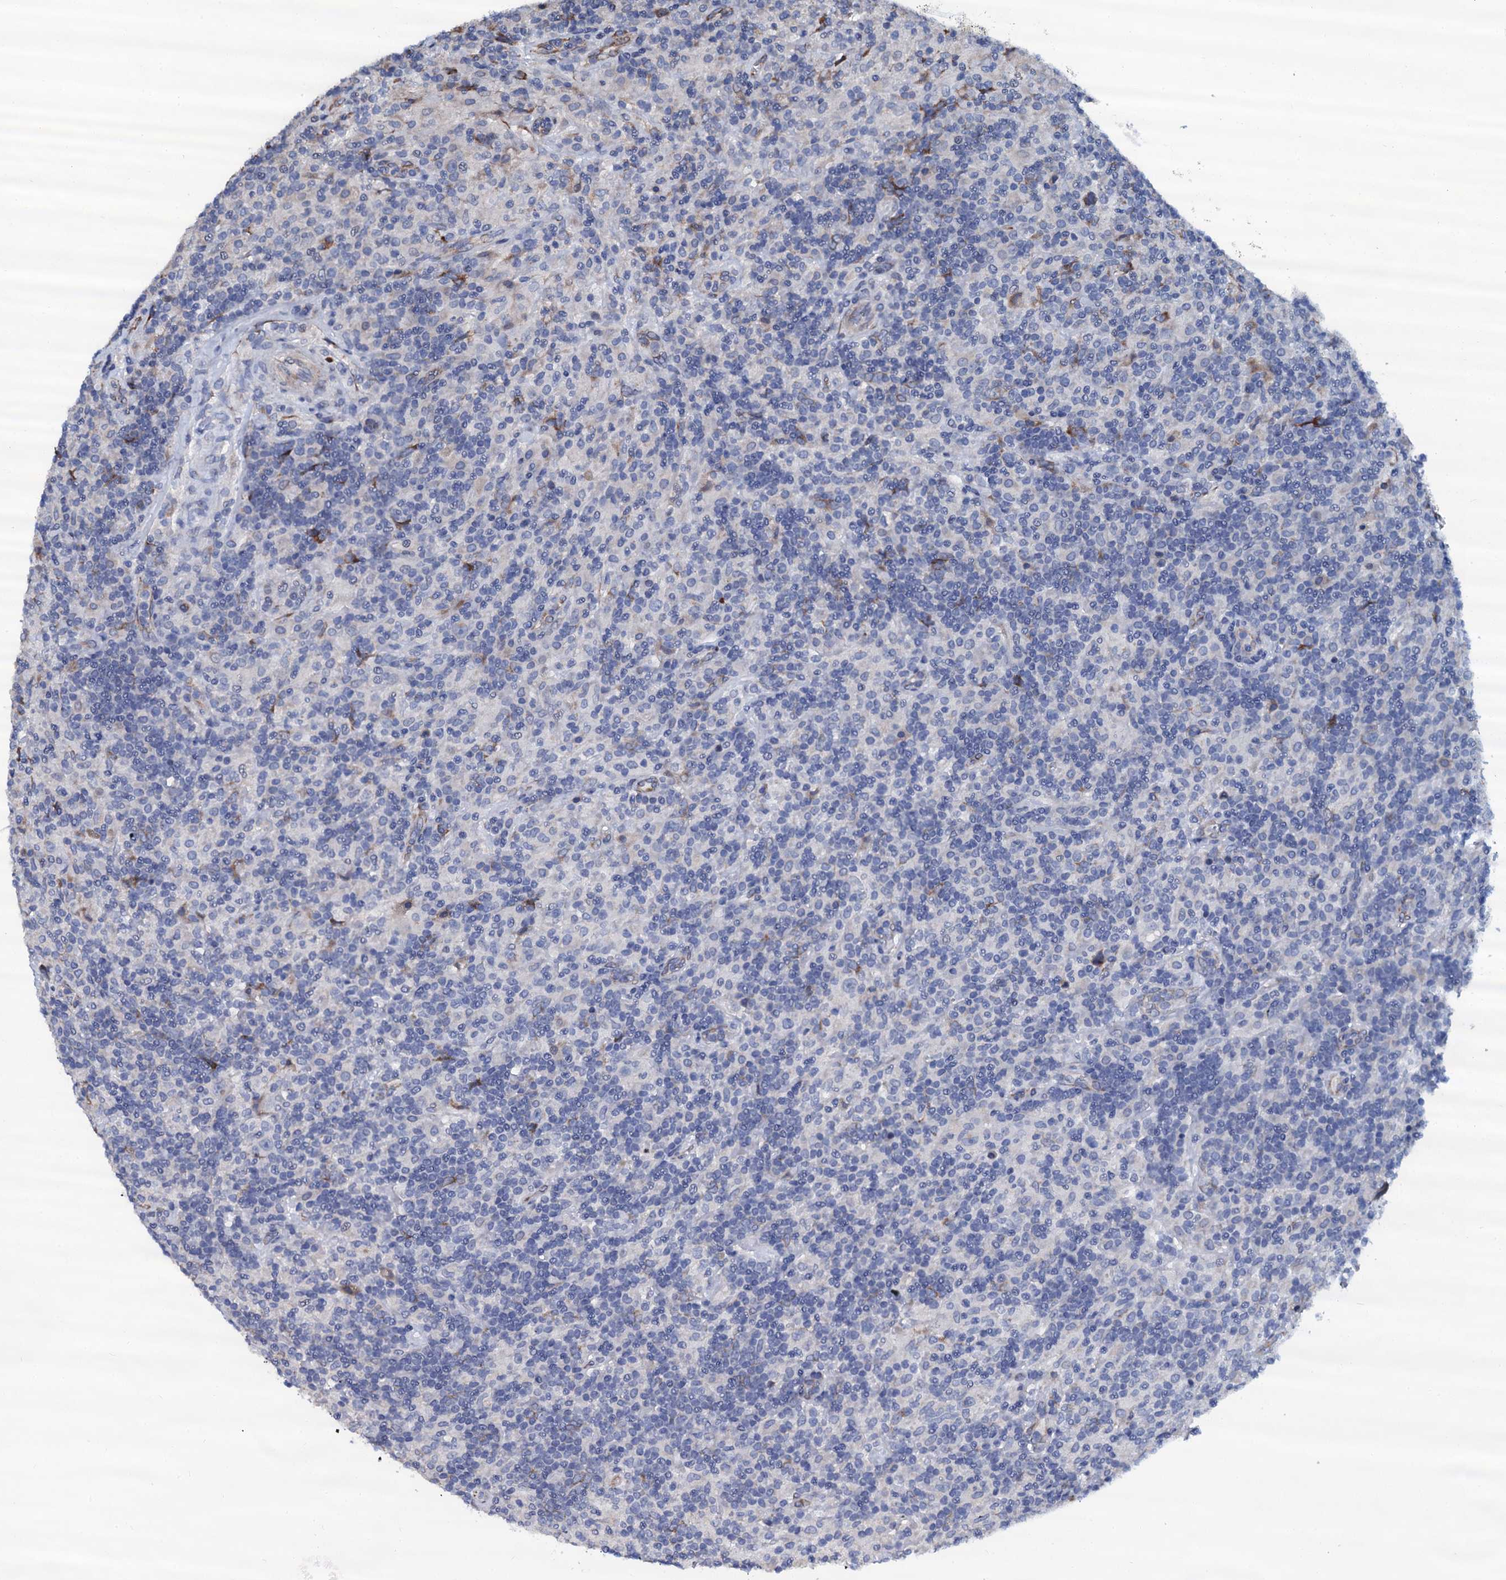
{"staining": {"intensity": "negative", "quantity": "none", "location": "none"}, "tissue": "lymphoma", "cell_type": "Tumor cells", "image_type": "cancer", "snomed": [{"axis": "morphology", "description": "Hodgkin's disease, NOS"}, {"axis": "topography", "description": "Lymph node"}], "caption": "IHC photomicrograph of lymphoma stained for a protein (brown), which exhibits no staining in tumor cells. Brightfield microscopy of immunohistochemistry (IHC) stained with DAB (brown) and hematoxylin (blue), captured at high magnification.", "gene": "AKAP3", "patient": {"sex": "male", "age": 70}}